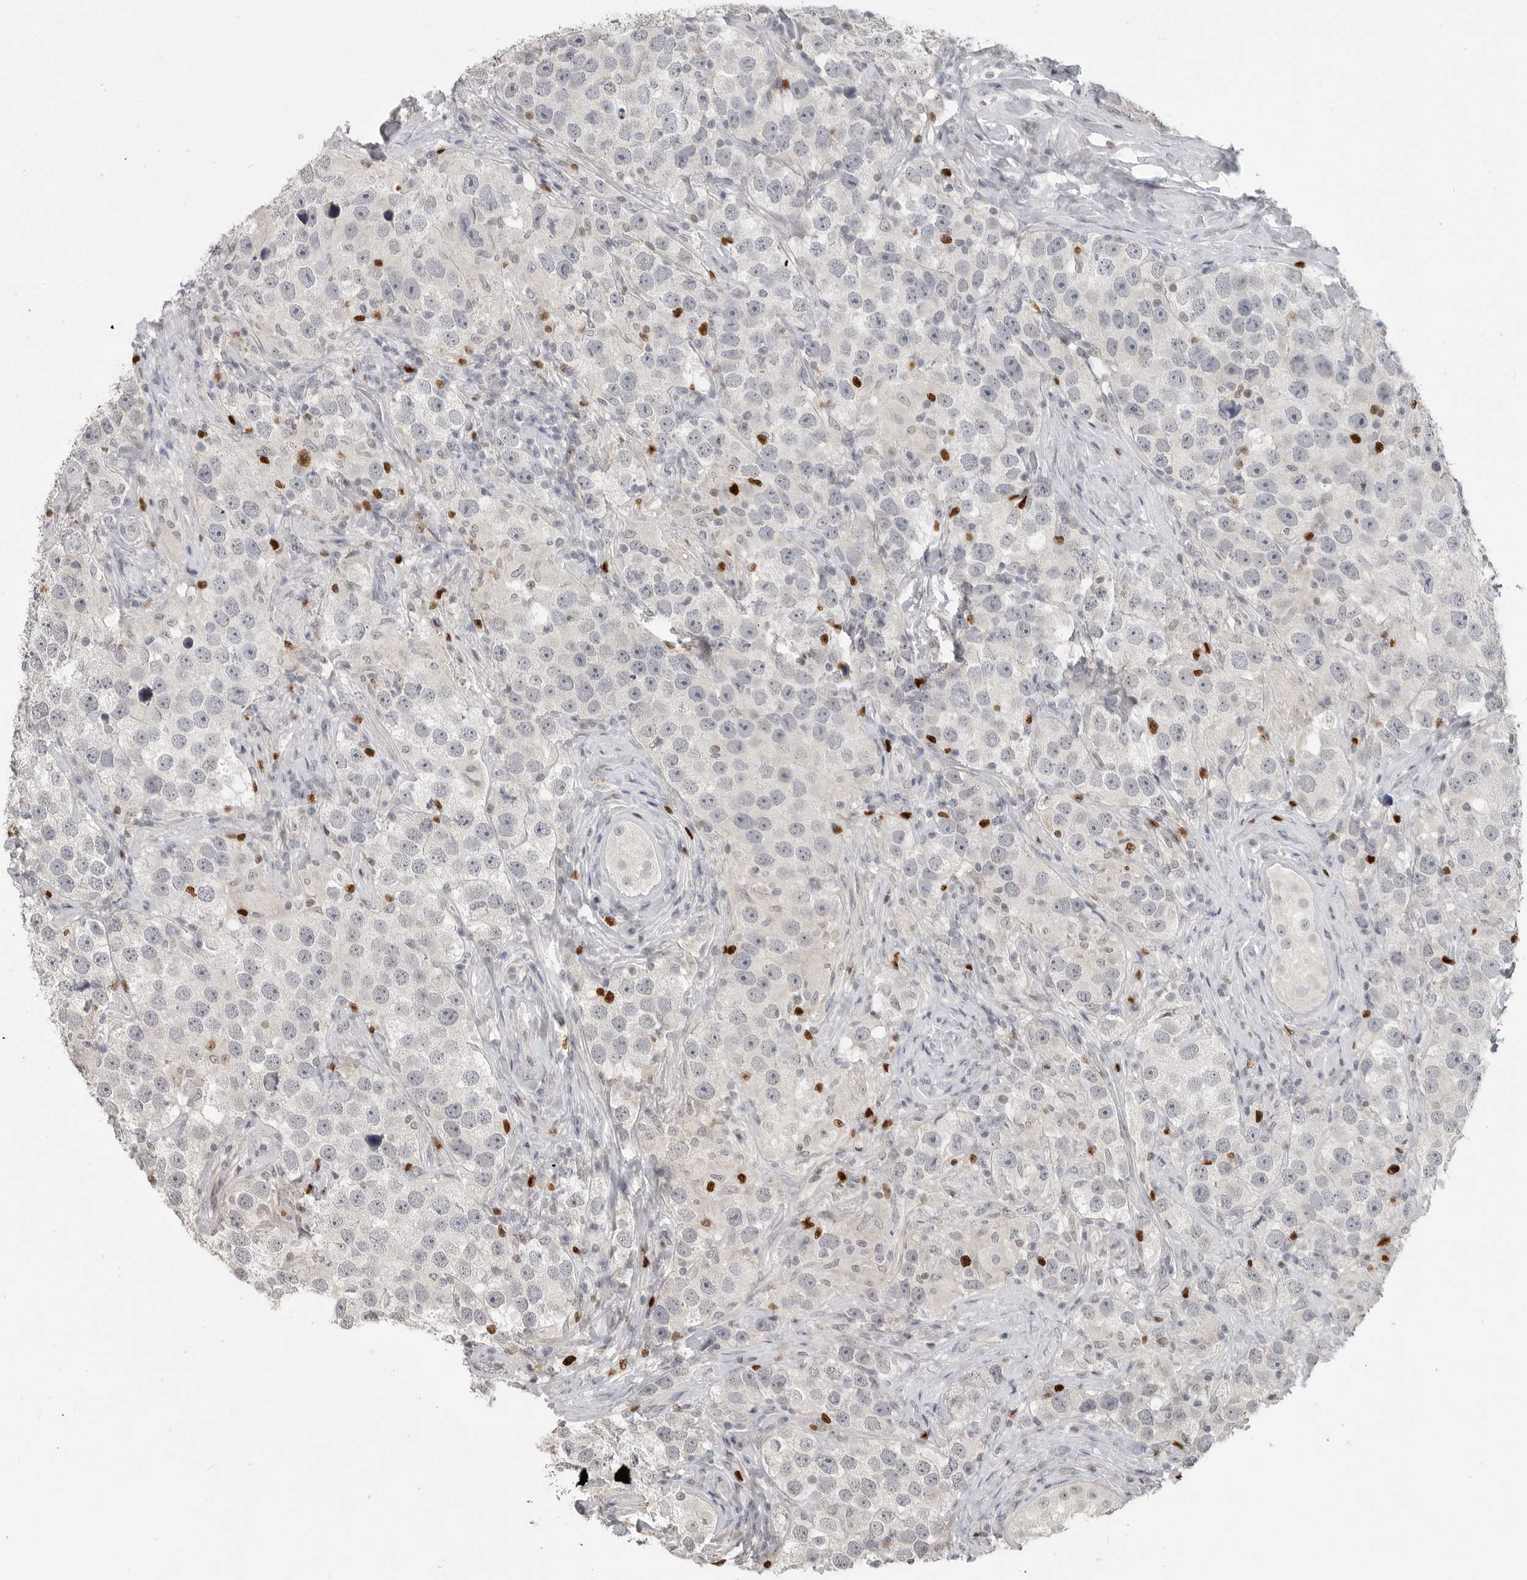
{"staining": {"intensity": "negative", "quantity": "none", "location": "none"}, "tissue": "testis cancer", "cell_type": "Tumor cells", "image_type": "cancer", "snomed": [{"axis": "morphology", "description": "Seminoma, NOS"}, {"axis": "topography", "description": "Testis"}], "caption": "This is a histopathology image of immunohistochemistry (IHC) staining of testis cancer (seminoma), which shows no staining in tumor cells.", "gene": "FOXP3", "patient": {"sex": "male", "age": 49}}